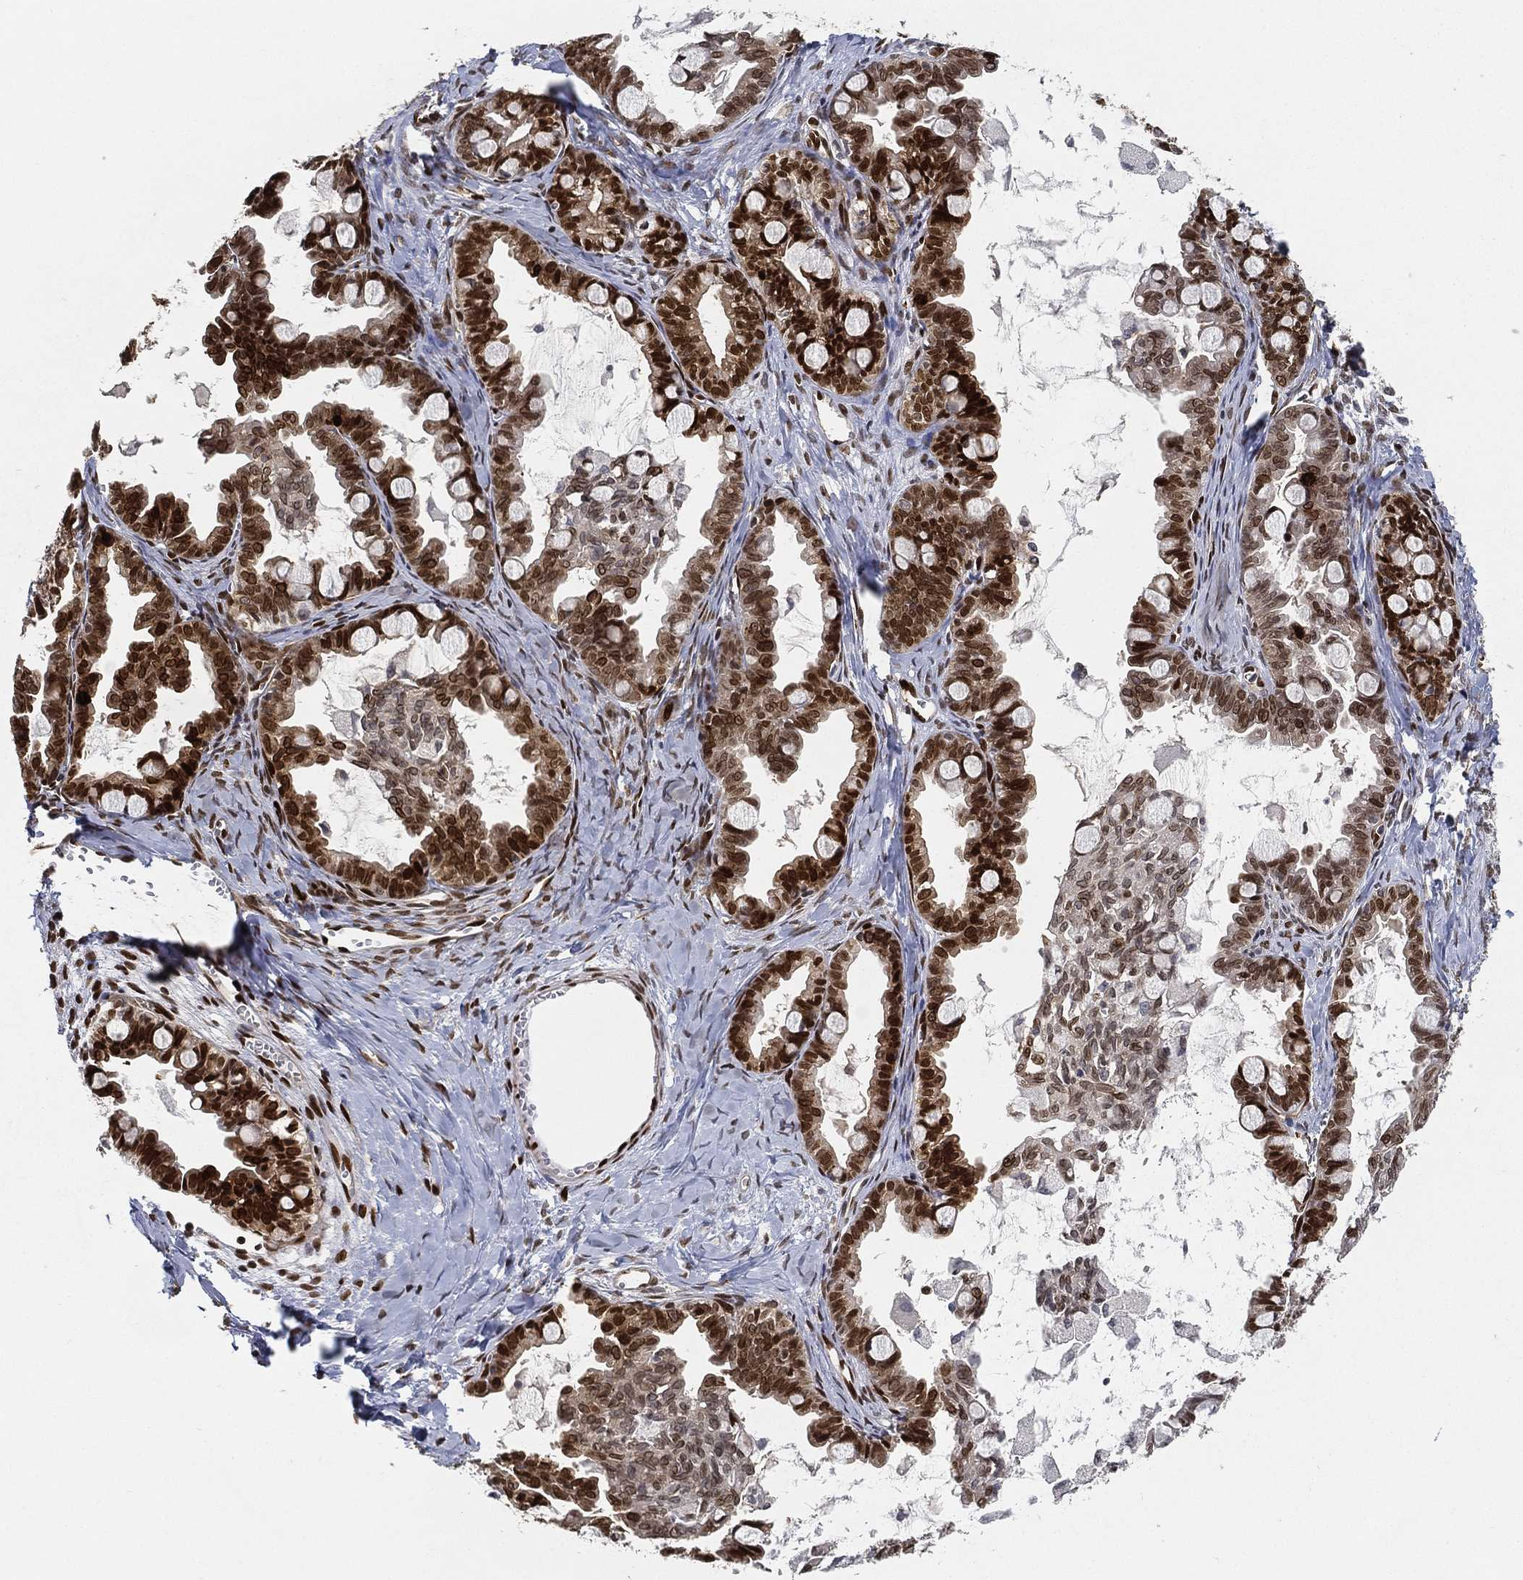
{"staining": {"intensity": "strong", "quantity": "25%-75%", "location": "nuclear"}, "tissue": "ovarian cancer", "cell_type": "Tumor cells", "image_type": "cancer", "snomed": [{"axis": "morphology", "description": "Cystadenocarcinoma, mucinous, NOS"}, {"axis": "topography", "description": "Ovary"}], "caption": "Immunohistochemistry (IHC) photomicrograph of neoplastic tissue: ovarian cancer stained using IHC shows high levels of strong protein expression localized specifically in the nuclear of tumor cells, appearing as a nuclear brown color.", "gene": "LMNB1", "patient": {"sex": "female", "age": 63}}